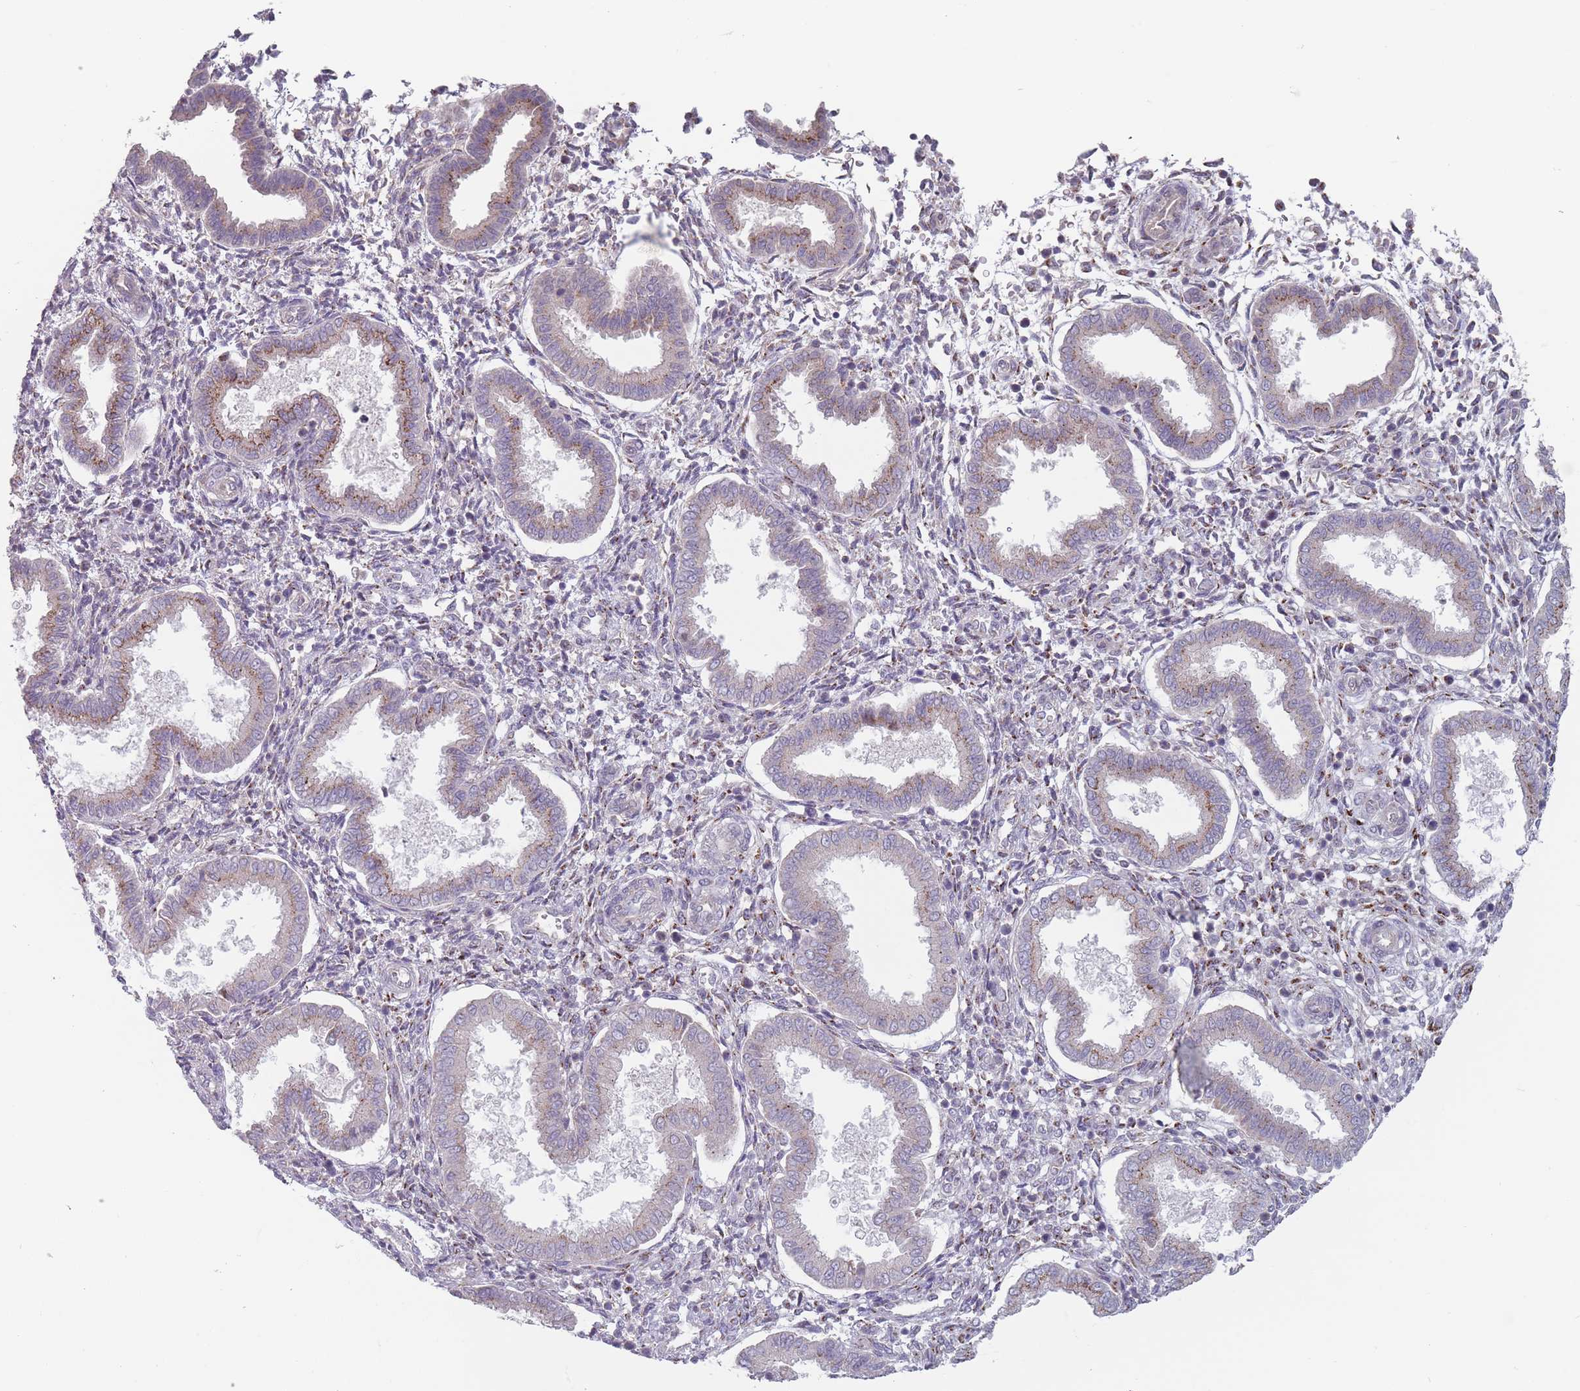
{"staining": {"intensity": "negative", "quantity": "none", "location": "none"}, "tissue": "endometrium", "cell_type": "Cells in endometrial stroma", "image_type": "normal", "snomed": [{"axis": "morphology", "description": "Normal tissue, NOS"}, {"axis": "topography", "description": "Endometrium"}], "caption": "Immunohistochemistry (IHC) histopathology image of unremarkable endometrium stained for a protein (brown), which reveals no expression in cells in endometrial stroma.", "gene": "AKAIN1", "patient": {"sex": "female", "age": 24}}